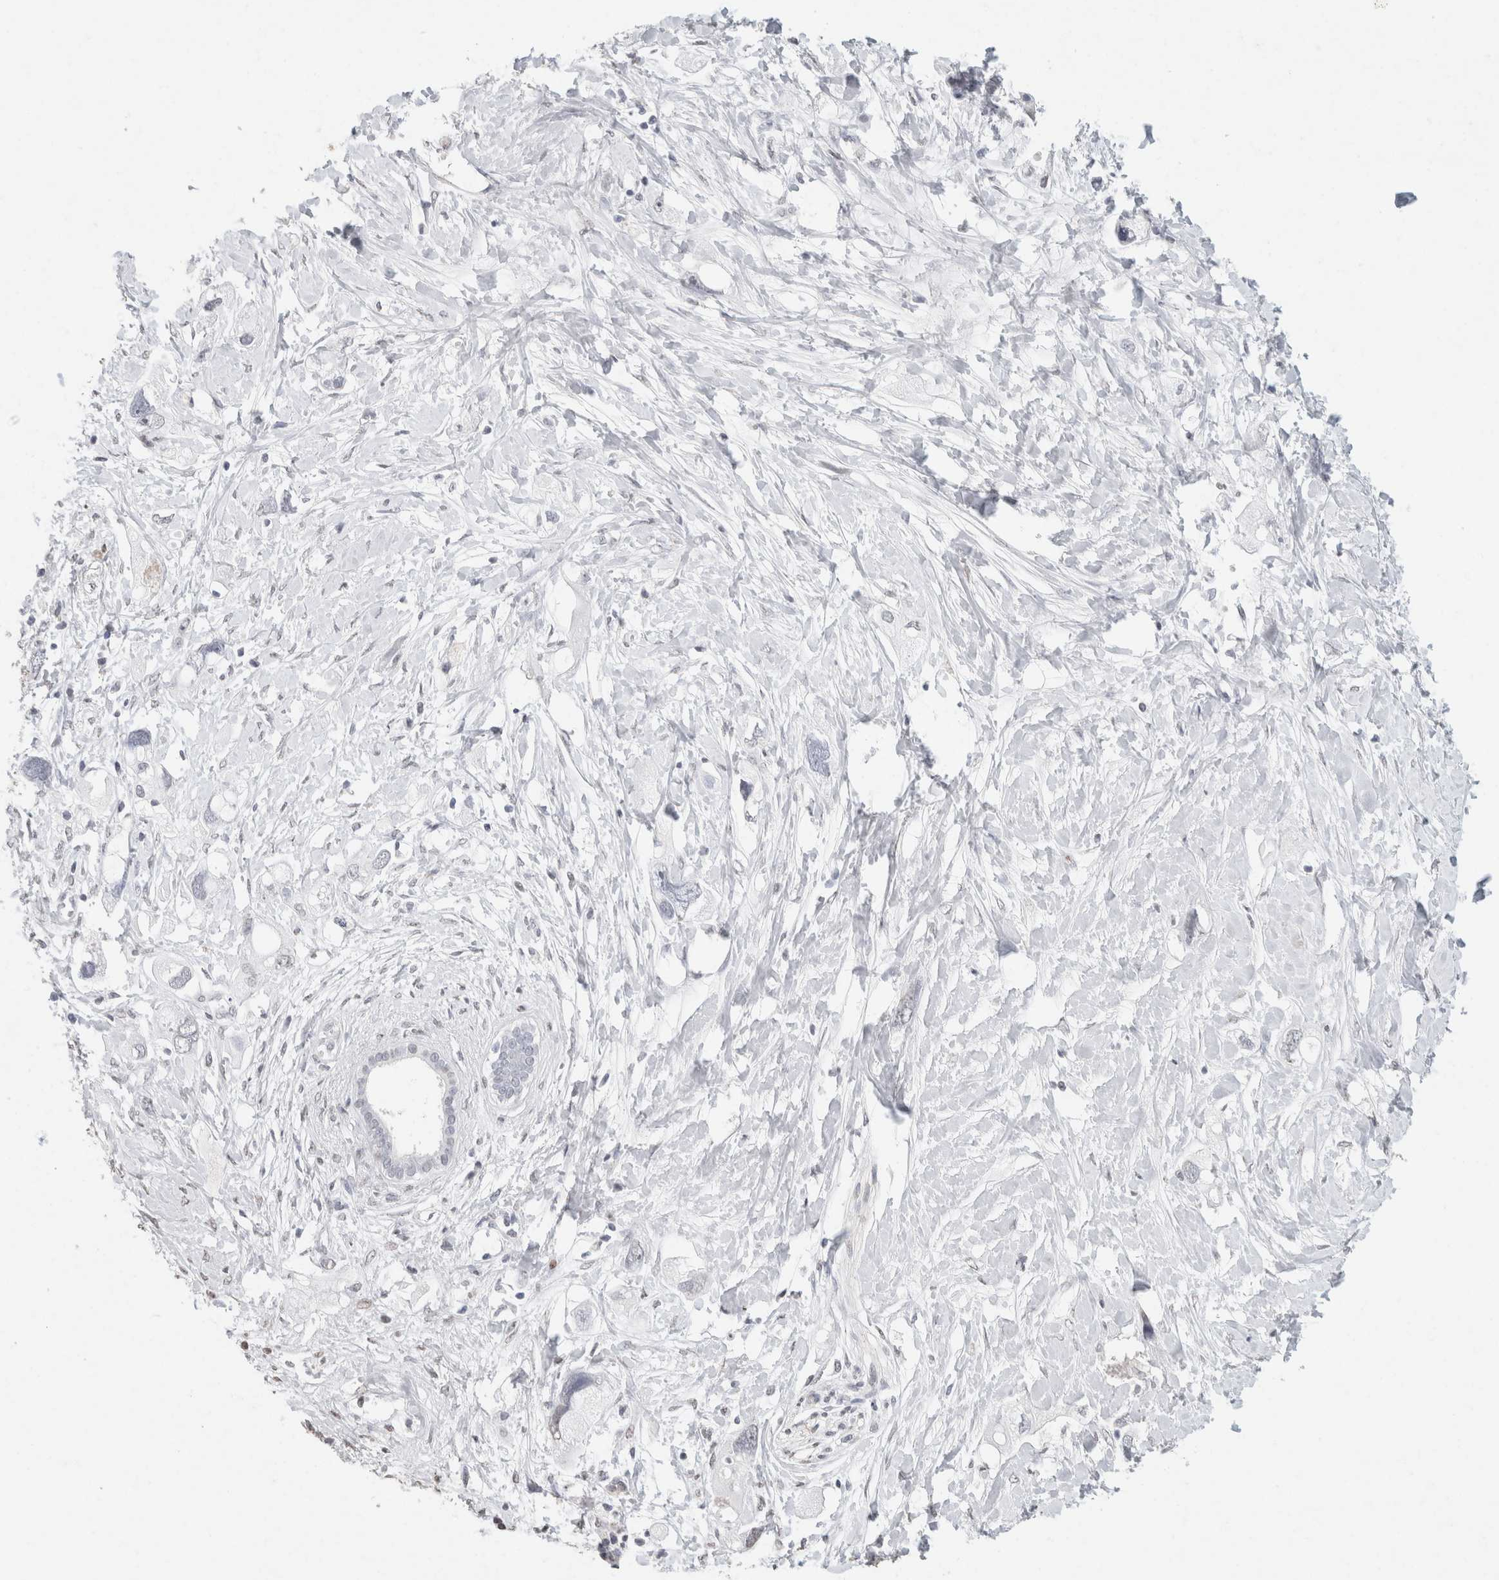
{"staining": {"intensity": "negative", "quantity": "none", "location": "none"}, "tissue": "pancreatic cancer", "cell_type": "Tumor cells", "image_type": "cancer", "snomed": [{"axis": "morphology", "description": "Adenocarcinoma, NOS"}, {"axis": "topography", "description": "Pancreas"}], "caption": "An immunohistochemistry micrograph of pancreatic cancer is shown. There is no staining in tumor cells of pancreatic cancer.", "gene": "CNTN1", "patient": {"sex": "female", "age": 56}}